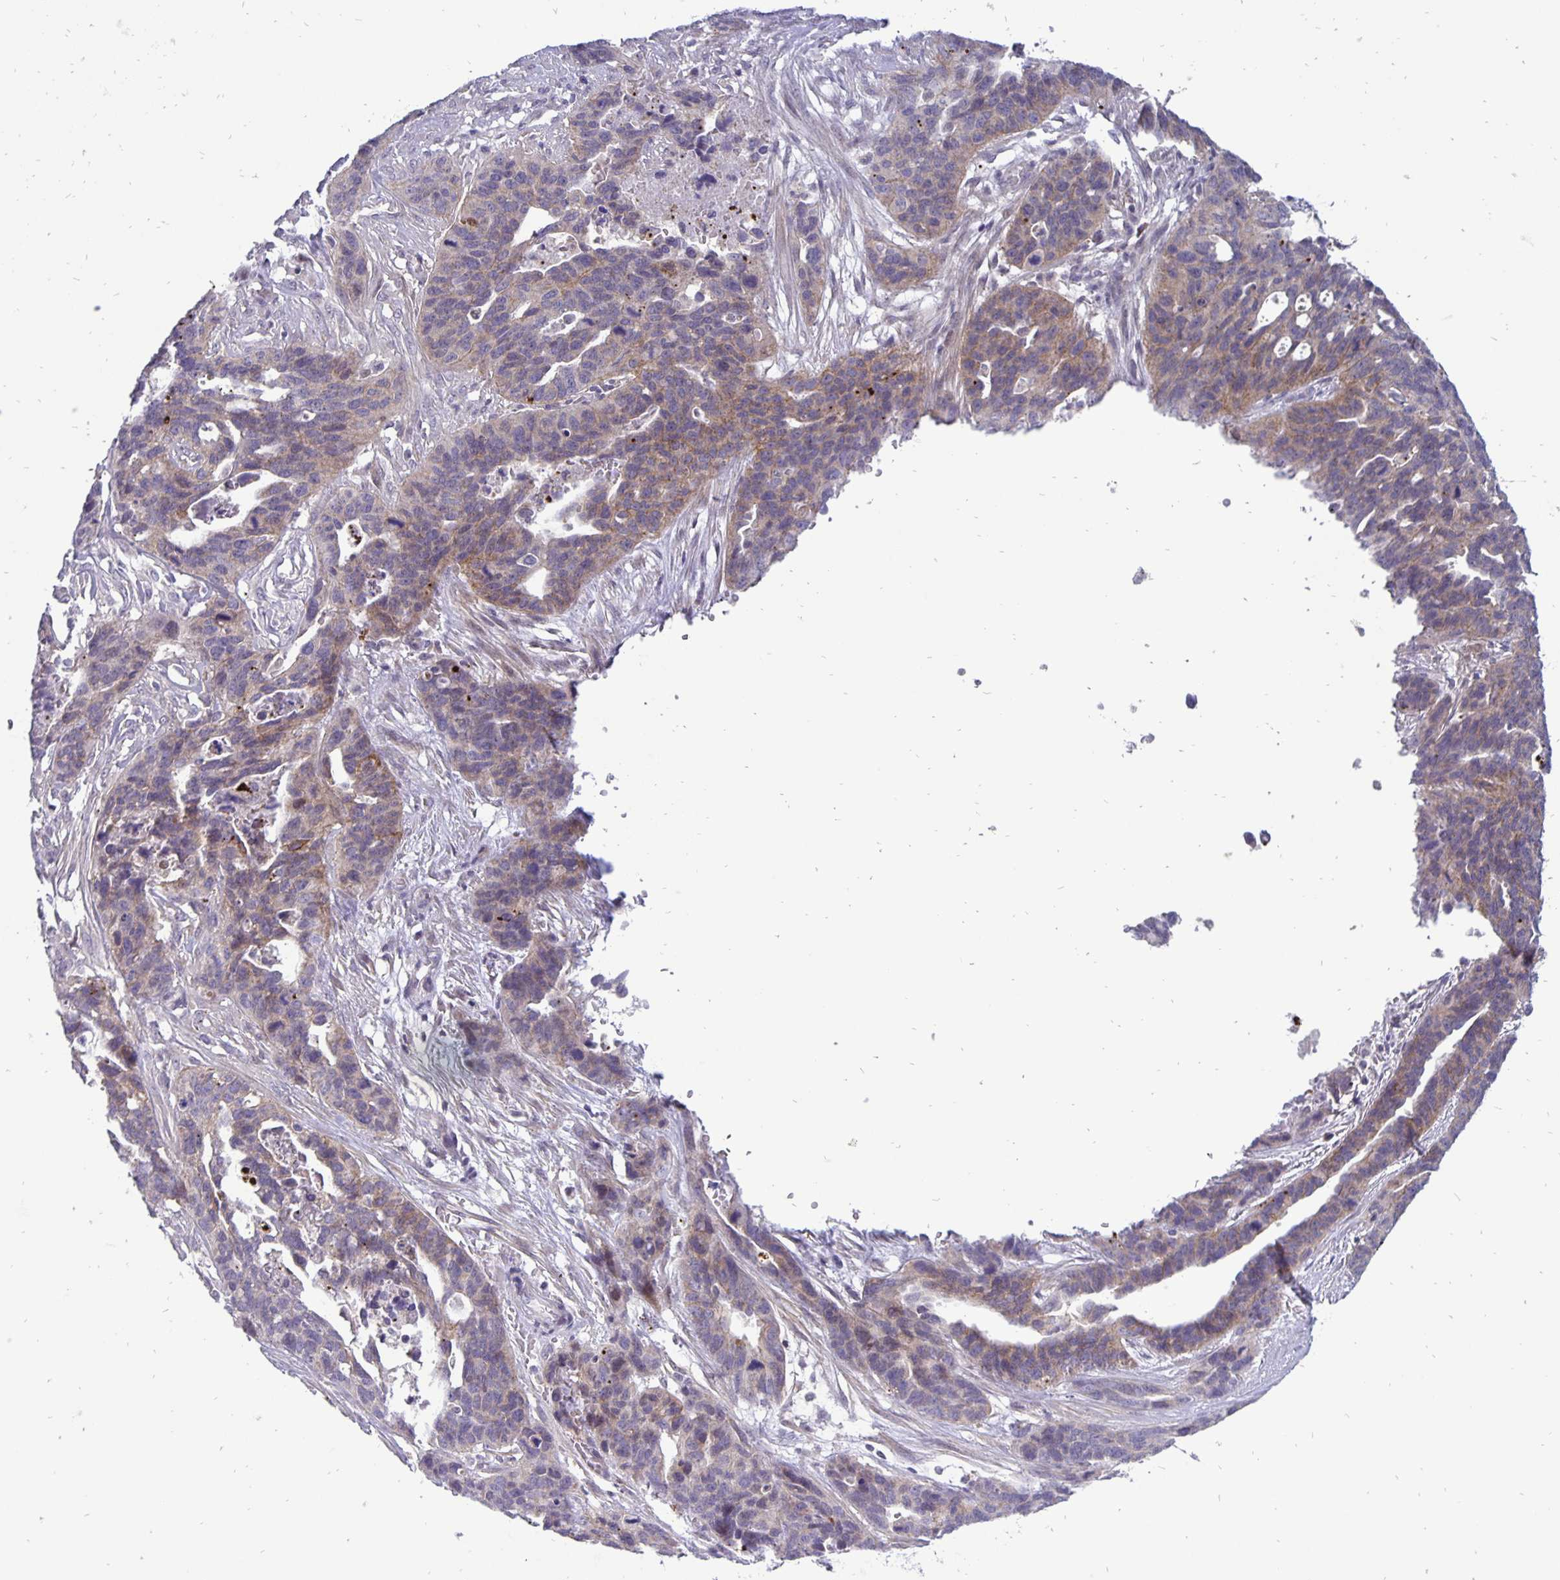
{"staining": {"intensity": "weak", "quantity": "<25%", "location": "cytoplasmic/membranous"}, "tissue": "ovarian cancer", "cell_type": "Tumor cells", "image_type": "cancer", "snomed": [{"axis": "morphology", "description": "Cystadenocarcinoma, serous, NOS"}, {"axis": "topography", "description": "Ovary"}], "caption": "Tumor cells show no significant expression in ovarian cancer (serous cystadenocarcinoma).", "gene": "ERBB2", "patient": {"sex": "female", "age": 64}}